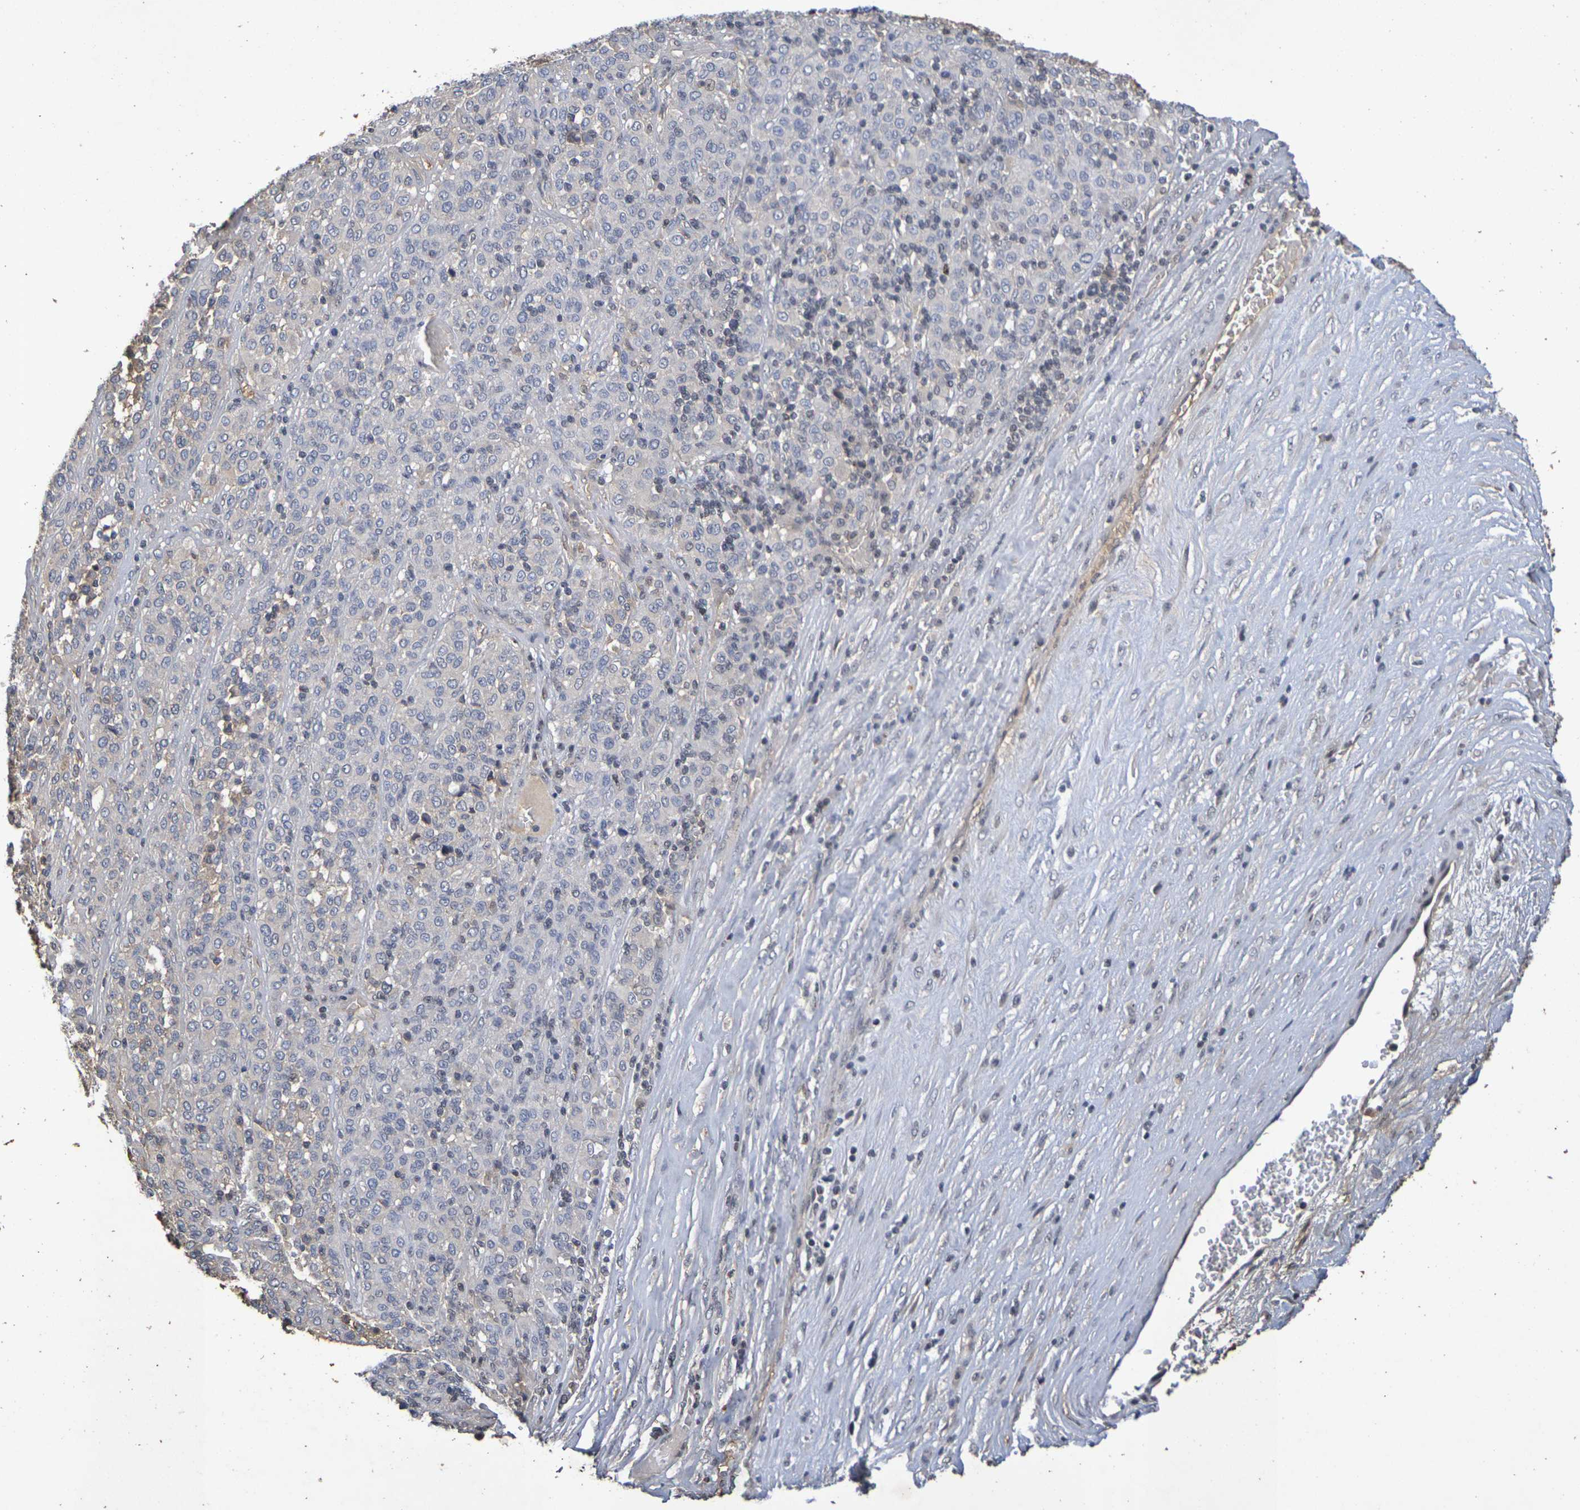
{"staining": {"intensity": "moderate", "quantity": "<25%", "location": "cytoplasmic/membranous"}, "tissue": "melanoma", "cell_type": "Tumor cells", "image_type": "cancer", "snomed": [{"axis": "morphology", "description": "Malignant melanoma, Metastatic site"}, {"axis": "topography", "description": "Pancreas"}], "caption": "This is a micrograph of immunohistochemistry staining of malignant melanoma (metastatic site), which shows moderate positivity in the cytoplasmic/membranous of tumor cells.", "gene": "TERF2", "patient": {"sex": "female", "age": 30}}